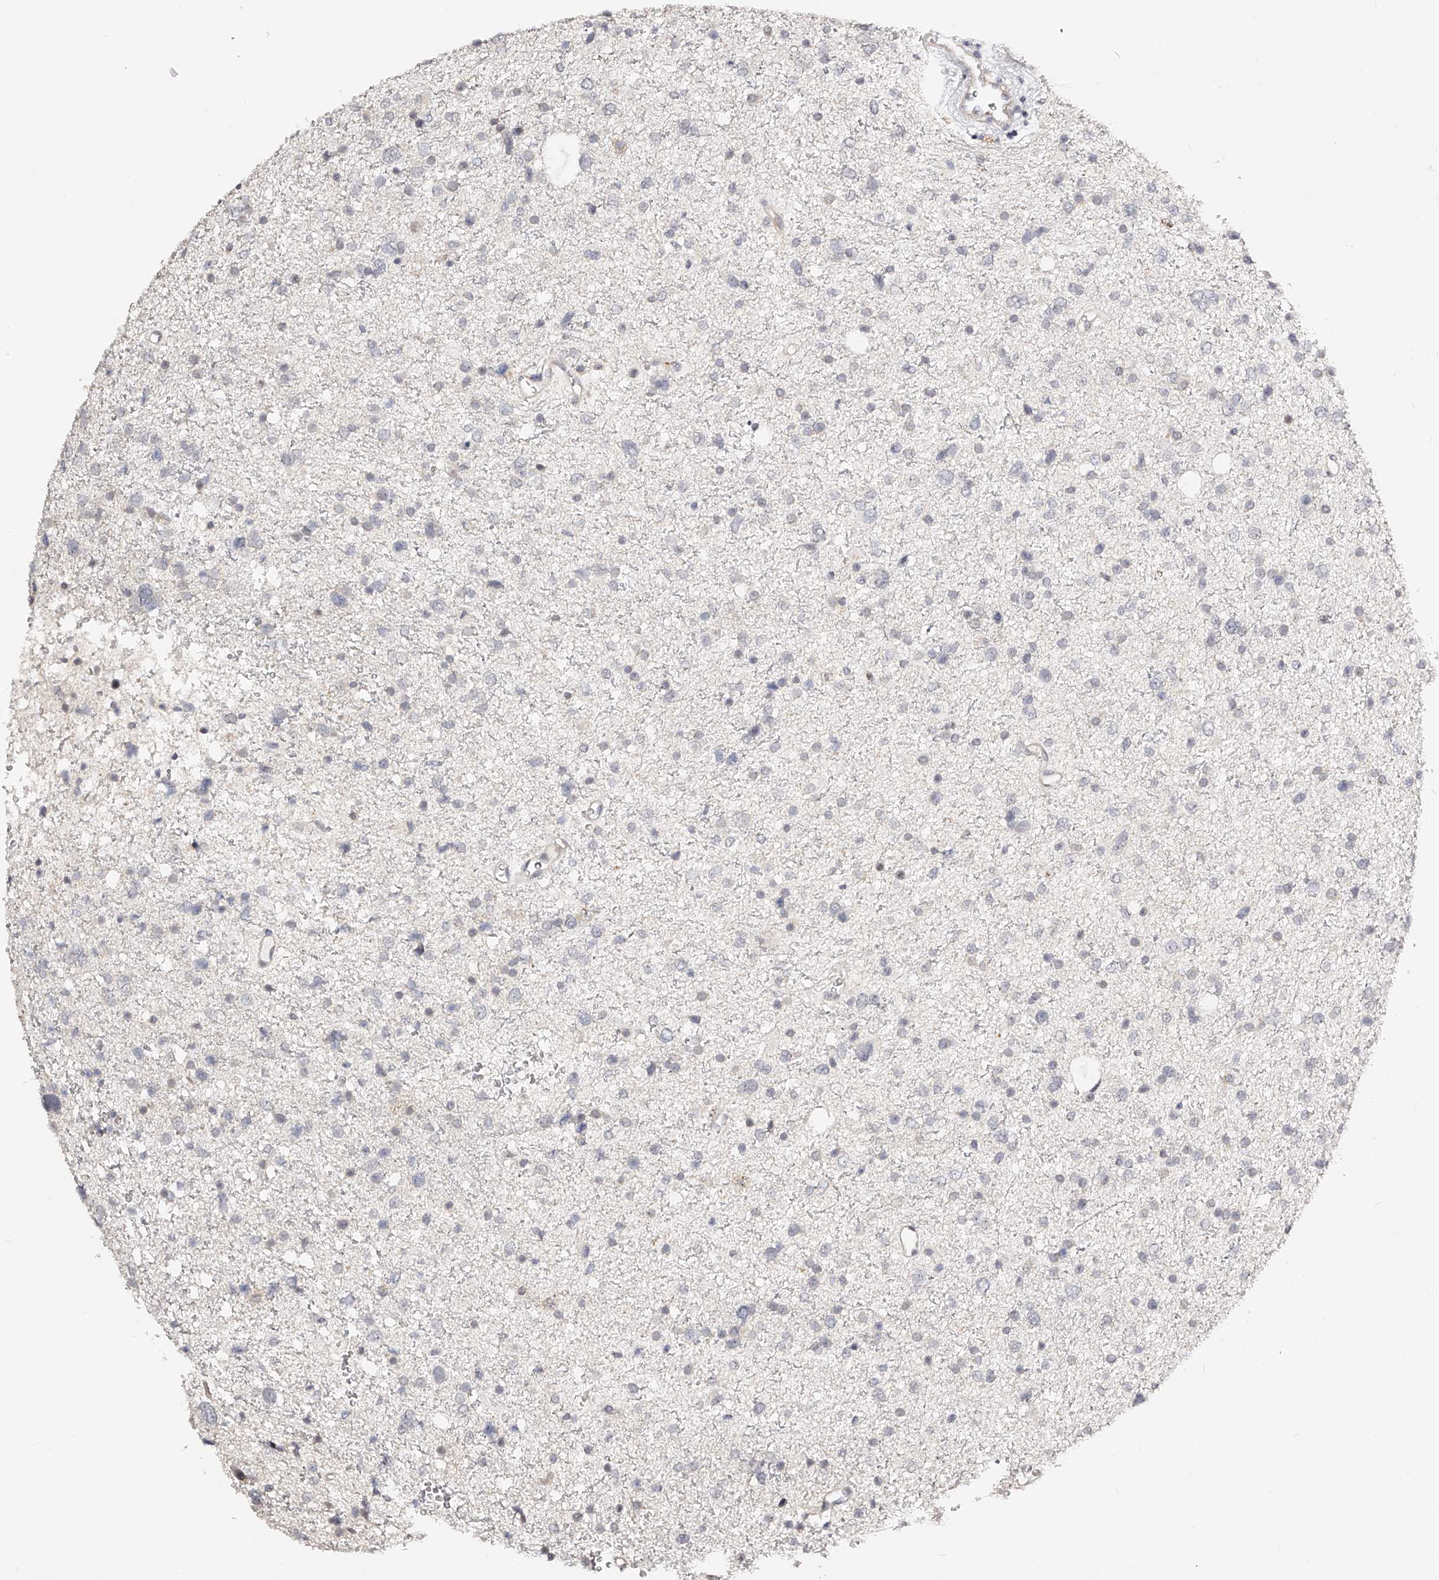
{"staining": {"intensity": "negative", "quantity": "none", "location": "none"}, "tissue": "glioma", "cell_type": "Tumor cells", "image_type": "cancer", "snomed": [{"axis": "morphology", "description": "Glioma, malignant, Low grade"}, {"axis": "topography", "description": "Brain"}], "caption": "Glioma stained for a protein using IHC displays no expression tumor cells.", "gene": "ZNF789", "patient": {"sex": "female", "age": 37}}